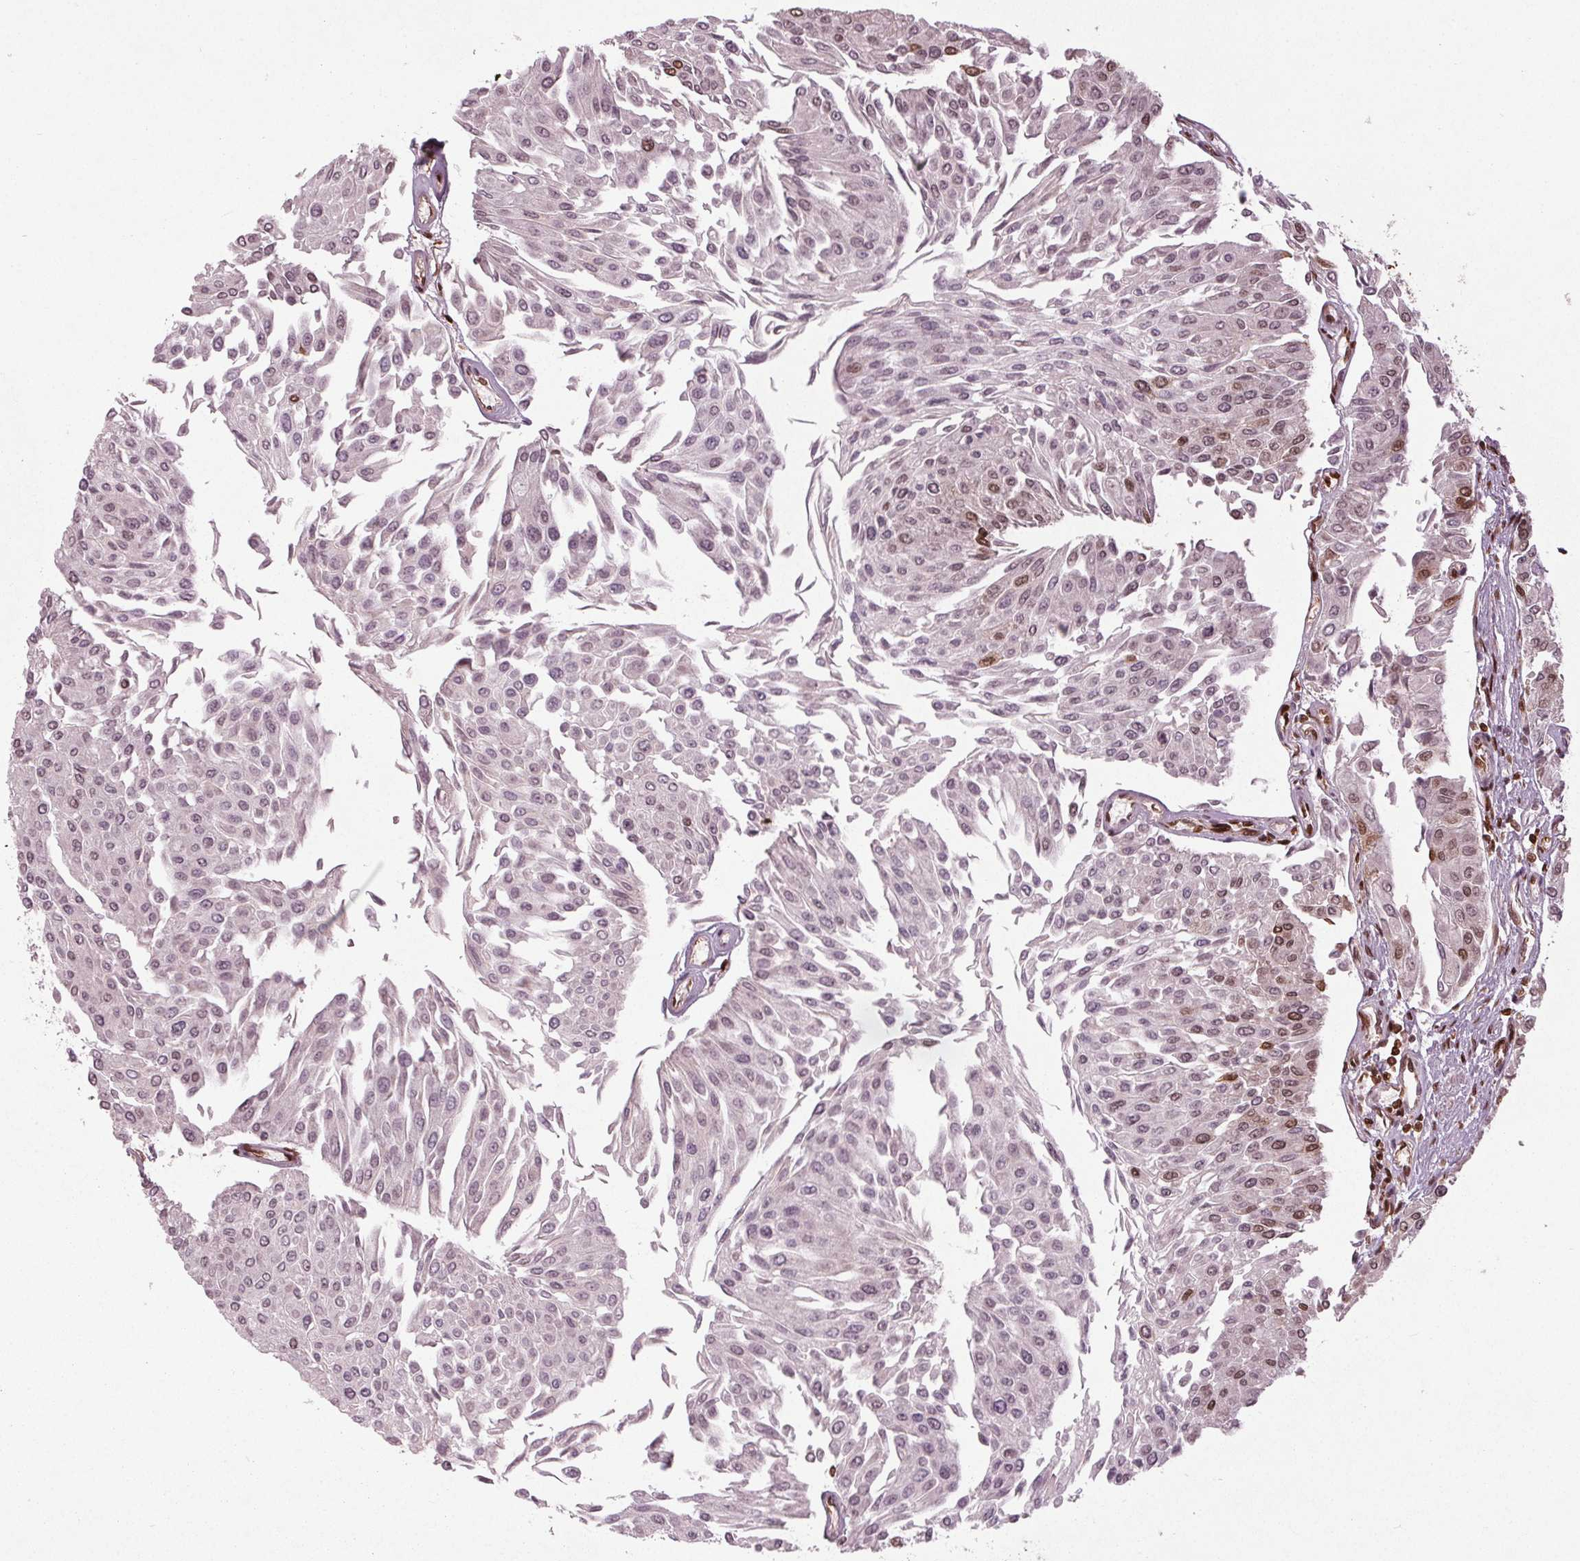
{"staining": {"intensity": "strong", "quantity": "<25%", "location": "nuclear"}, "tissue": "urothelial cancer", "cell_type": "Tumor cells", "image_type": "cancer", "snomed": [{"axis": "morphology", "description": "Urothelial carcinoma, NOS"}, {"axis": "topography", "description": "Urinary bladder"}], "caption": "Transitional cell carcinoma was stained to show a protein in brown. There is medium levels of strong nuclear expression in about <25% of tumor cells.", "gene": "BRD4", "patient": {"sex": "male", "age": 67}}